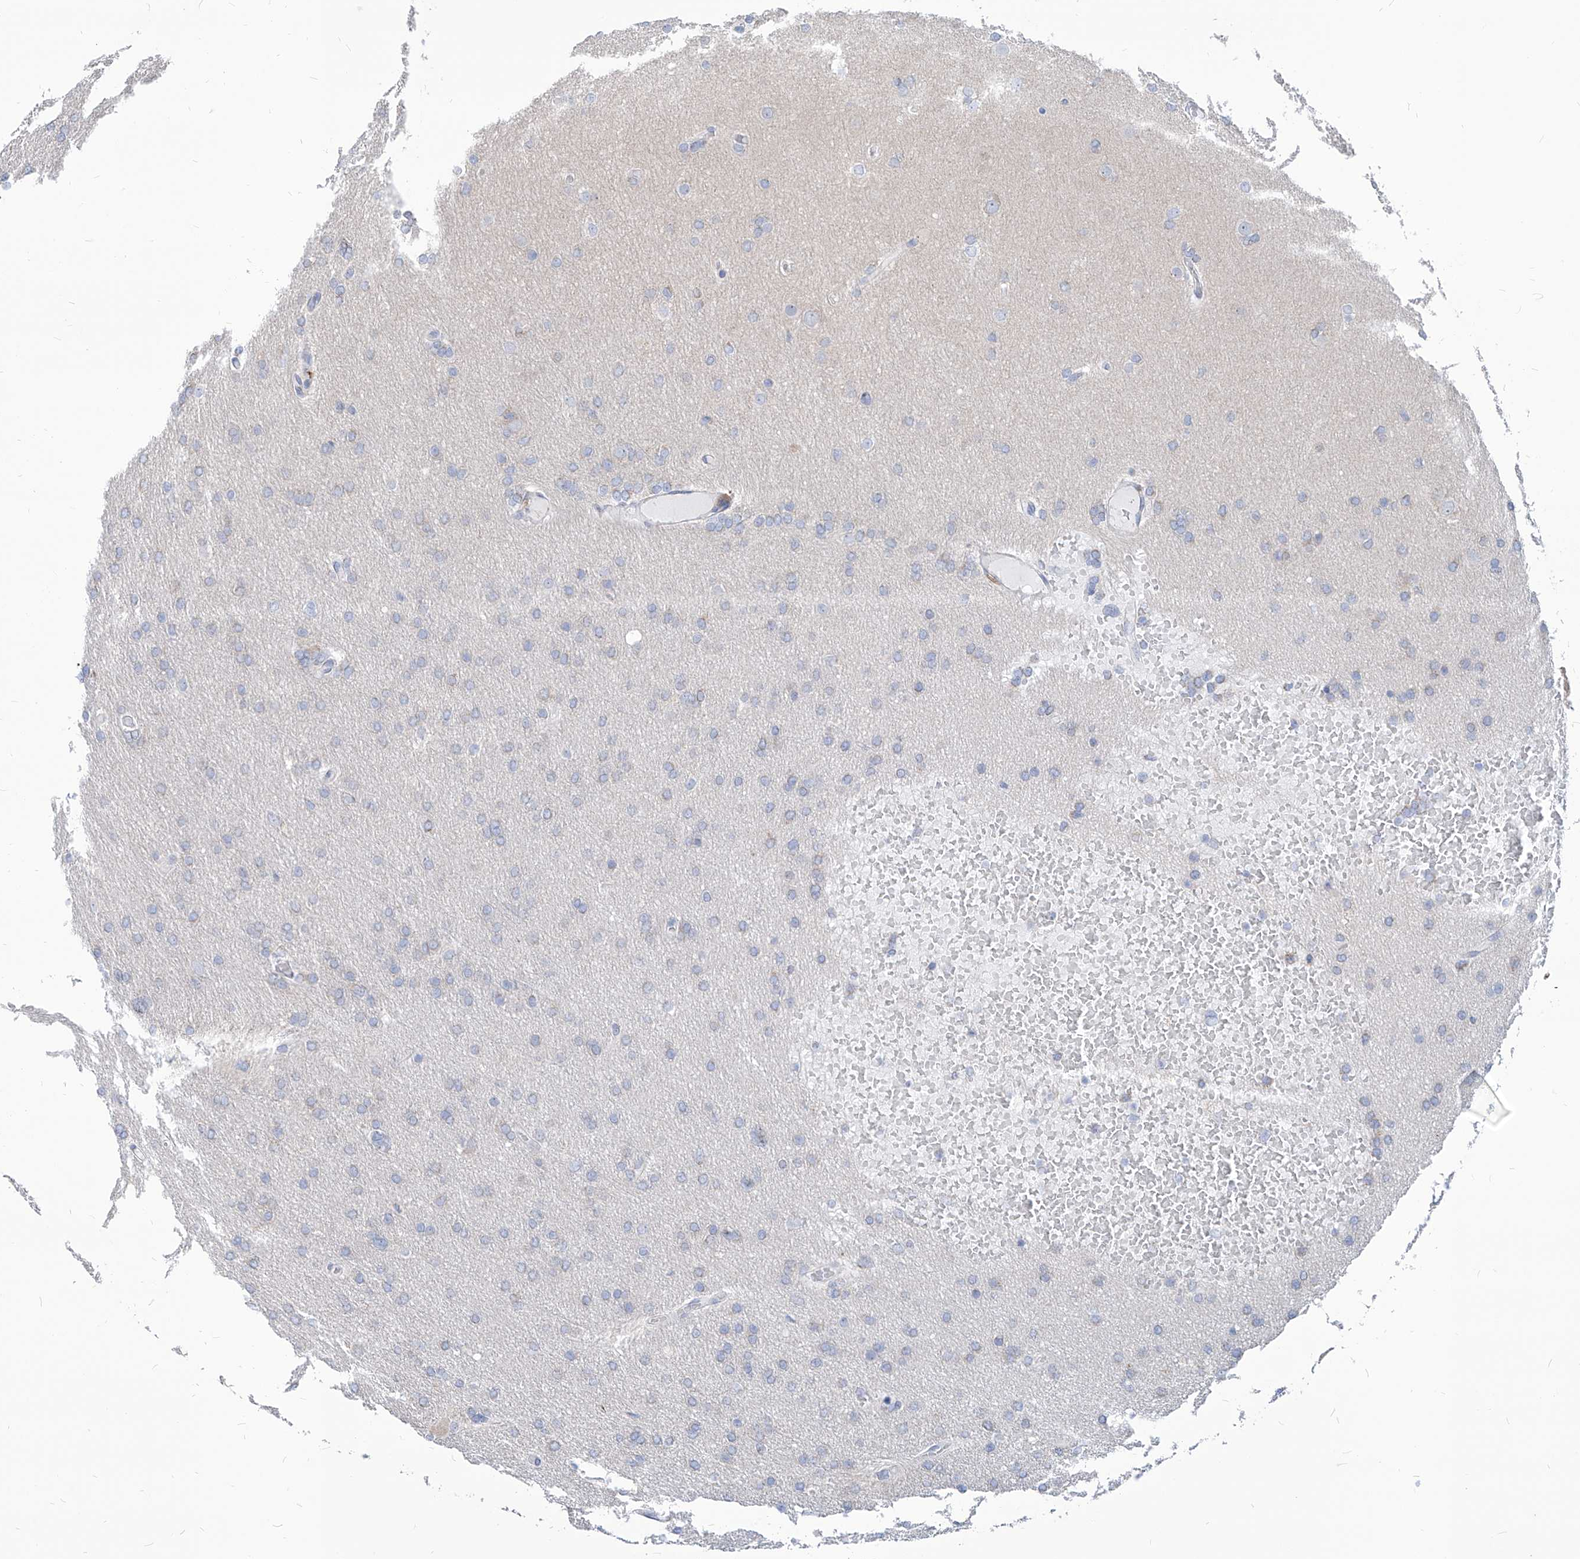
{"staining": {"intensity": "negative", "quantity": "none", "location": "none"}, "tissue": "glioma", "cell_type": "Tumor cells", "image_type": "cancer", "snomed": [{"axis": "morphology", "description": "Glioma, malignant, High grade"}, {"axis": "topography", "description": "Cerebral cortex"}], "caption": "Tumor cells are negative for protein expression in human glioma.", "gene": "AGPS", "patient": {"sex": "female", "age": 36}}